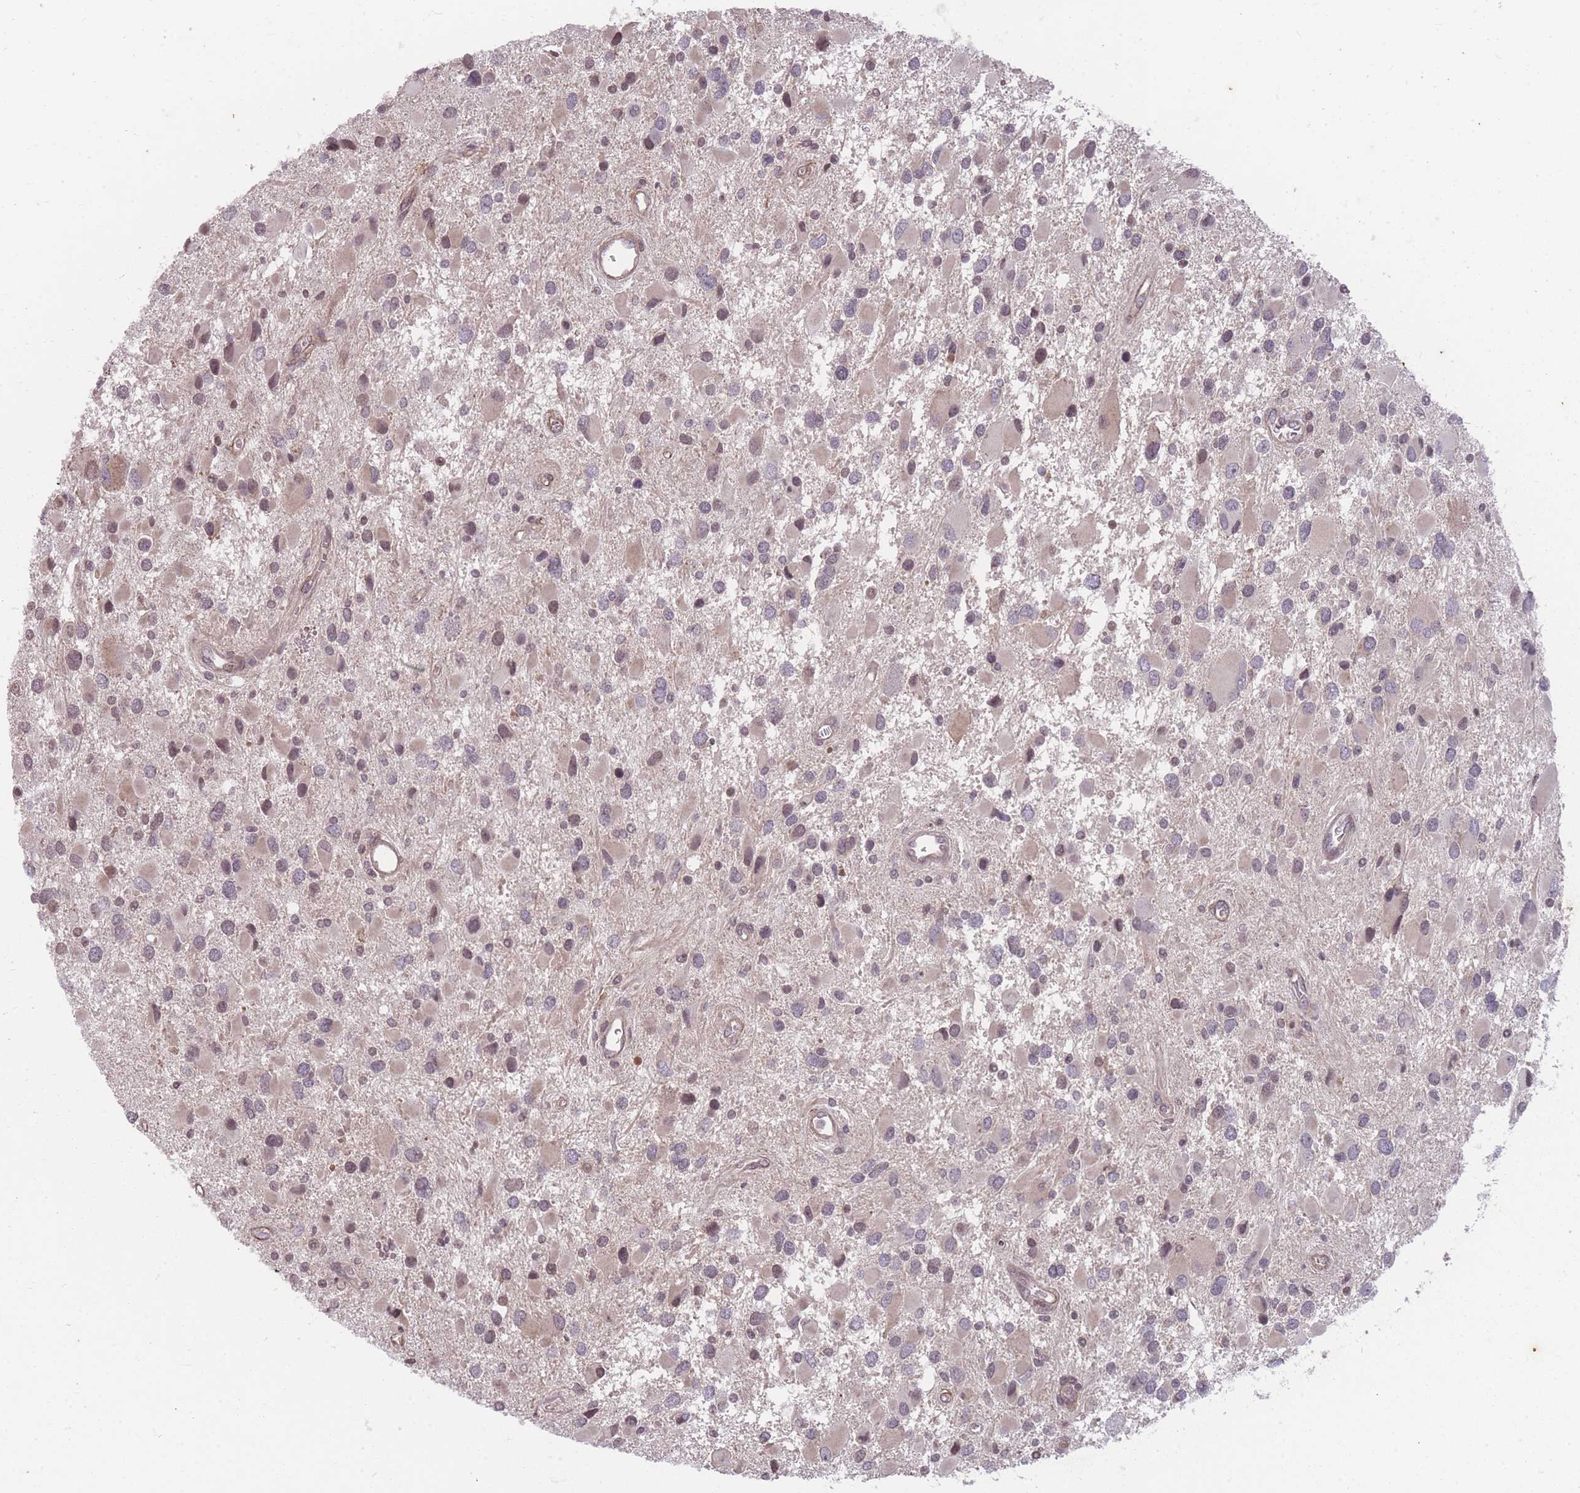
{"staining": {"intensity": "weak", "quantity": "<25%", "location": "cytoplasmic/membranous,nuclear"}, "tissue": "glioma", "cell_type": "Tumor cells", "image_type": "cancer", "snomed": [{"axis": "morphology", "description": "Glioma, malignant, High grade"}, {"axis": "topography", "description": "Brain"}], "caption": "DAB (3,3'-diaminobenzidine) immunohistochemical staining of high-grade glioma (malignant) reveals no significant positivity in tumor cells.", "gene": "GGT5", "patient": {"sex": "male", "age": 53}}